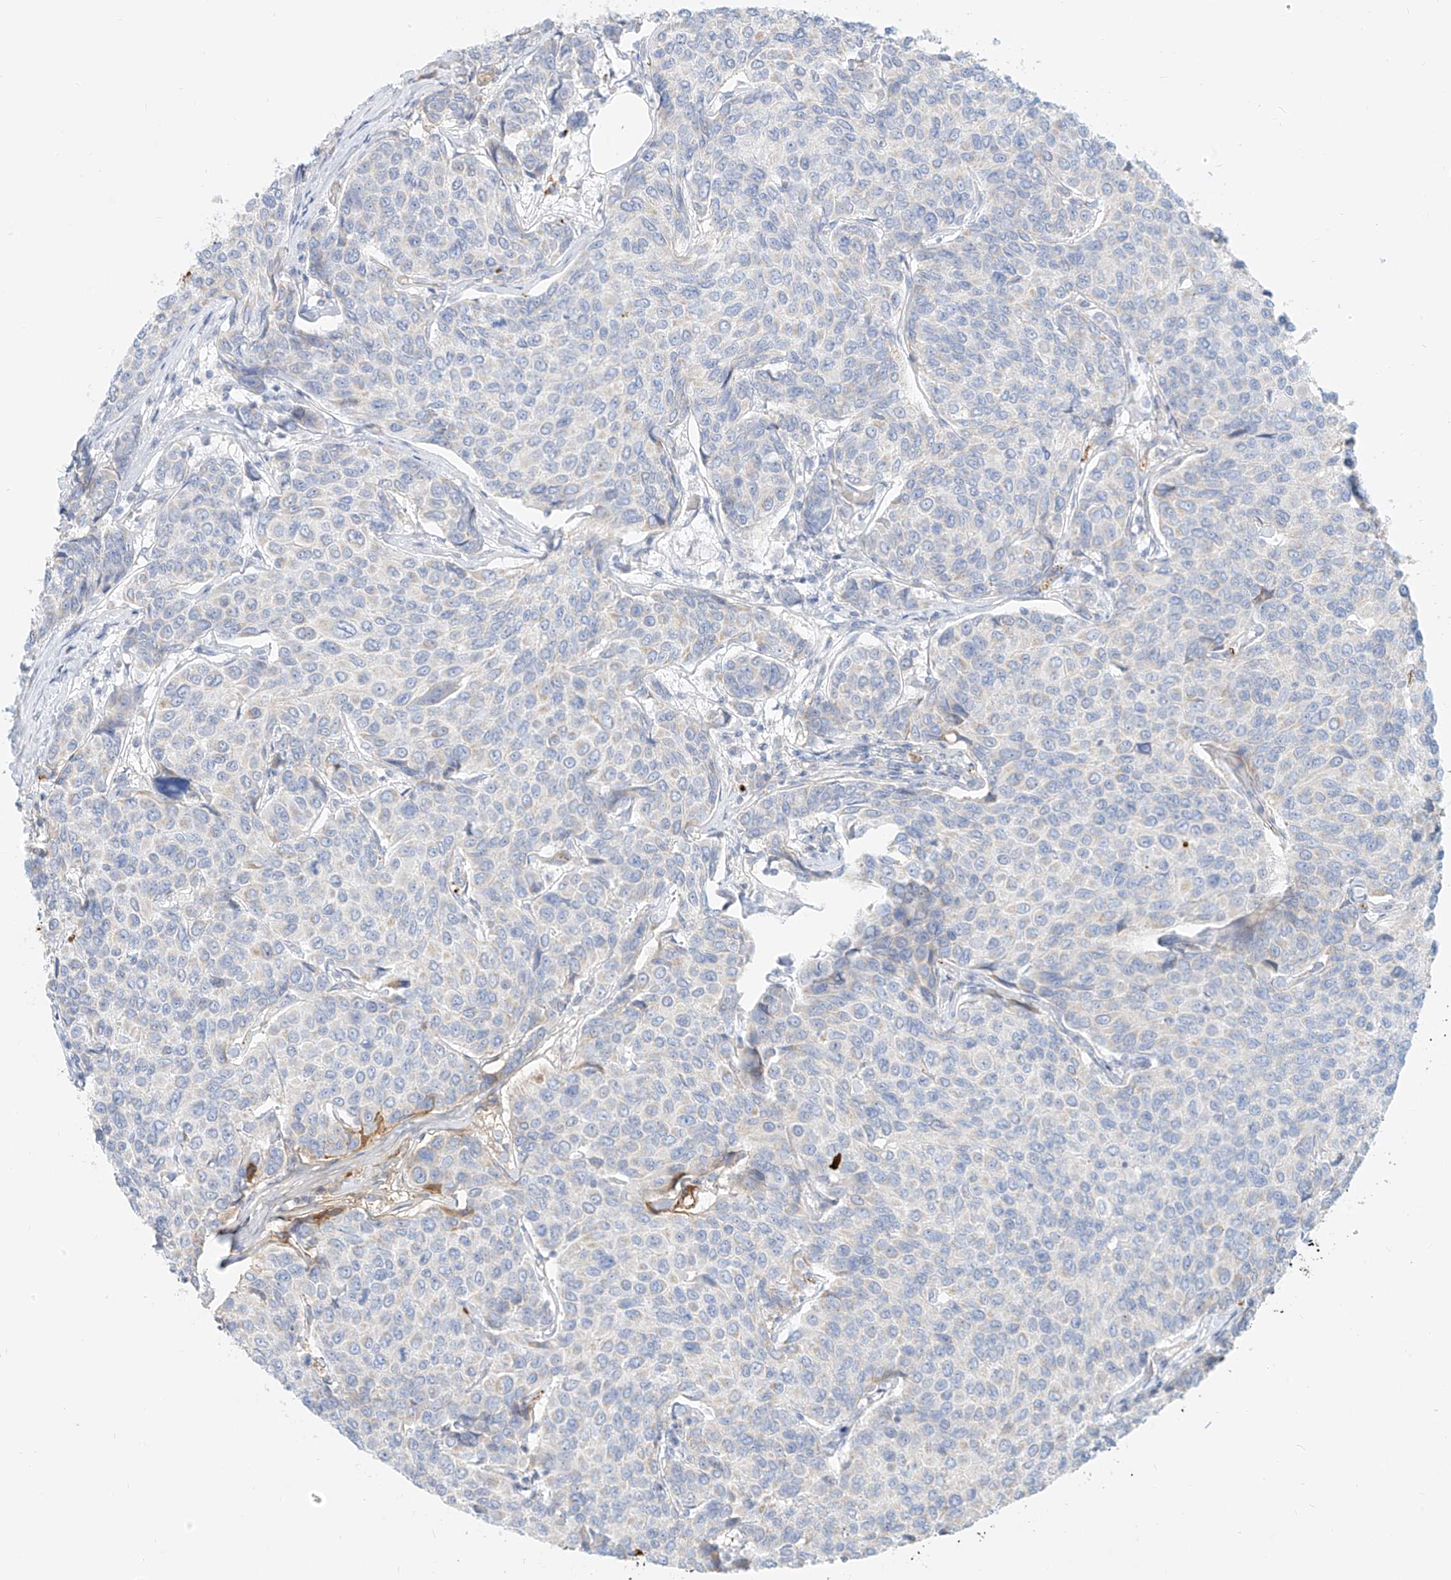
{"staining": {"intensity": "negative", "quantity": "none", "location": "none"}, "tissue": "breast cancer", "cell_type": "Tumor cells", "image_type": "cancer", "snomed": [{"axis": "morphology", "description": "Duct carcinoma"}, {"axis": "topography", "description": "Breast"}], "caption": "High magnification brightfield microscopy of intraductal carcinoma (breast) stained with DAB (3,3'-diaminobenzidine) (brown) and counterstained with hematoxylin (blue): tumor cells show no significant positivity.", "gene": "OCSTAMP", "patient": {"sex": "female", "age": 55}}